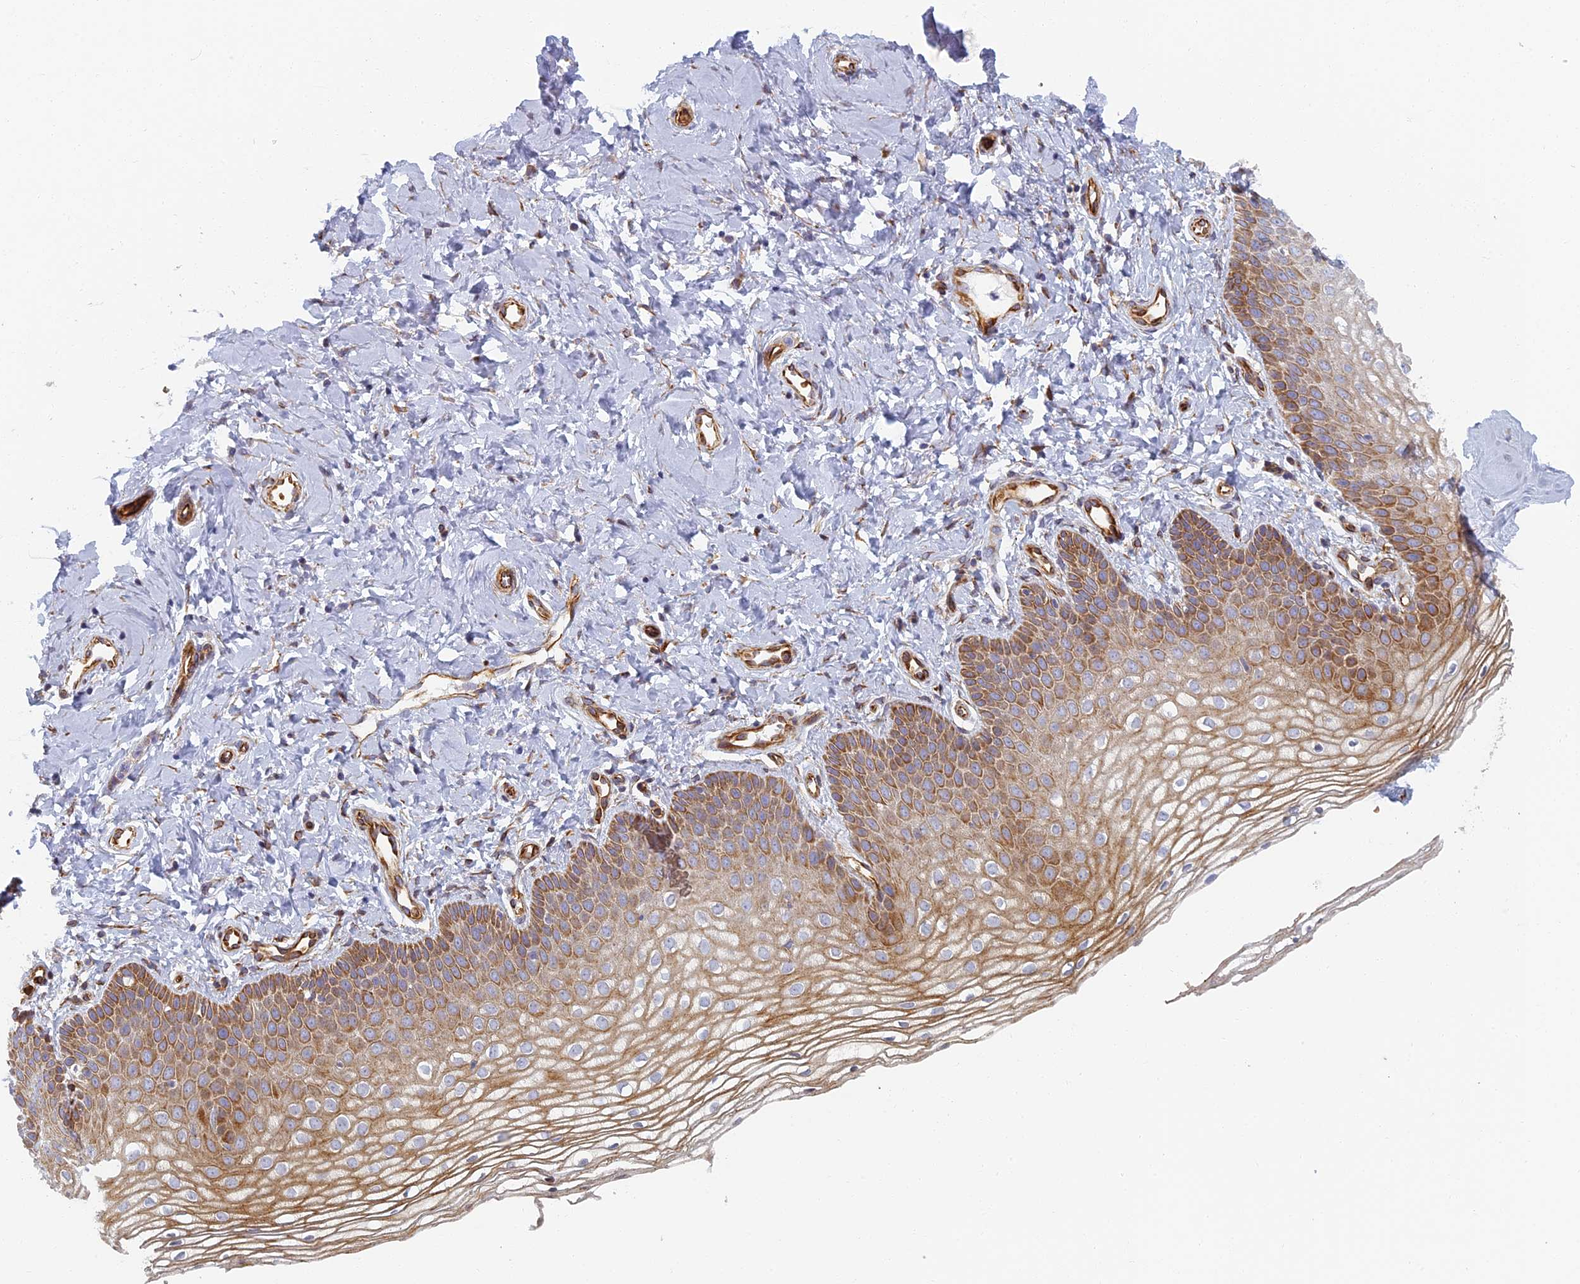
{"staining": {"intensity": "moderate", "quantity": ">75%", "location": "cytoplasmic/membranous"}, "tissue": "vagina", "cell_type": "Squamous epithelial cells", "image_type": "normal", "snomed": [{"axis": "morphology", "description": "Normal tissue, NOS"}, {"axis": "topography", "description": "Vagina"}], "caption": "A medium amount of moderate cytoplasmic/membranous positivity is identified in approximately >75% of squamous epithelial cells in unremarkable vagina.", "gene": "ABCB10", "patient": {"sex": "female", "age": 68}}